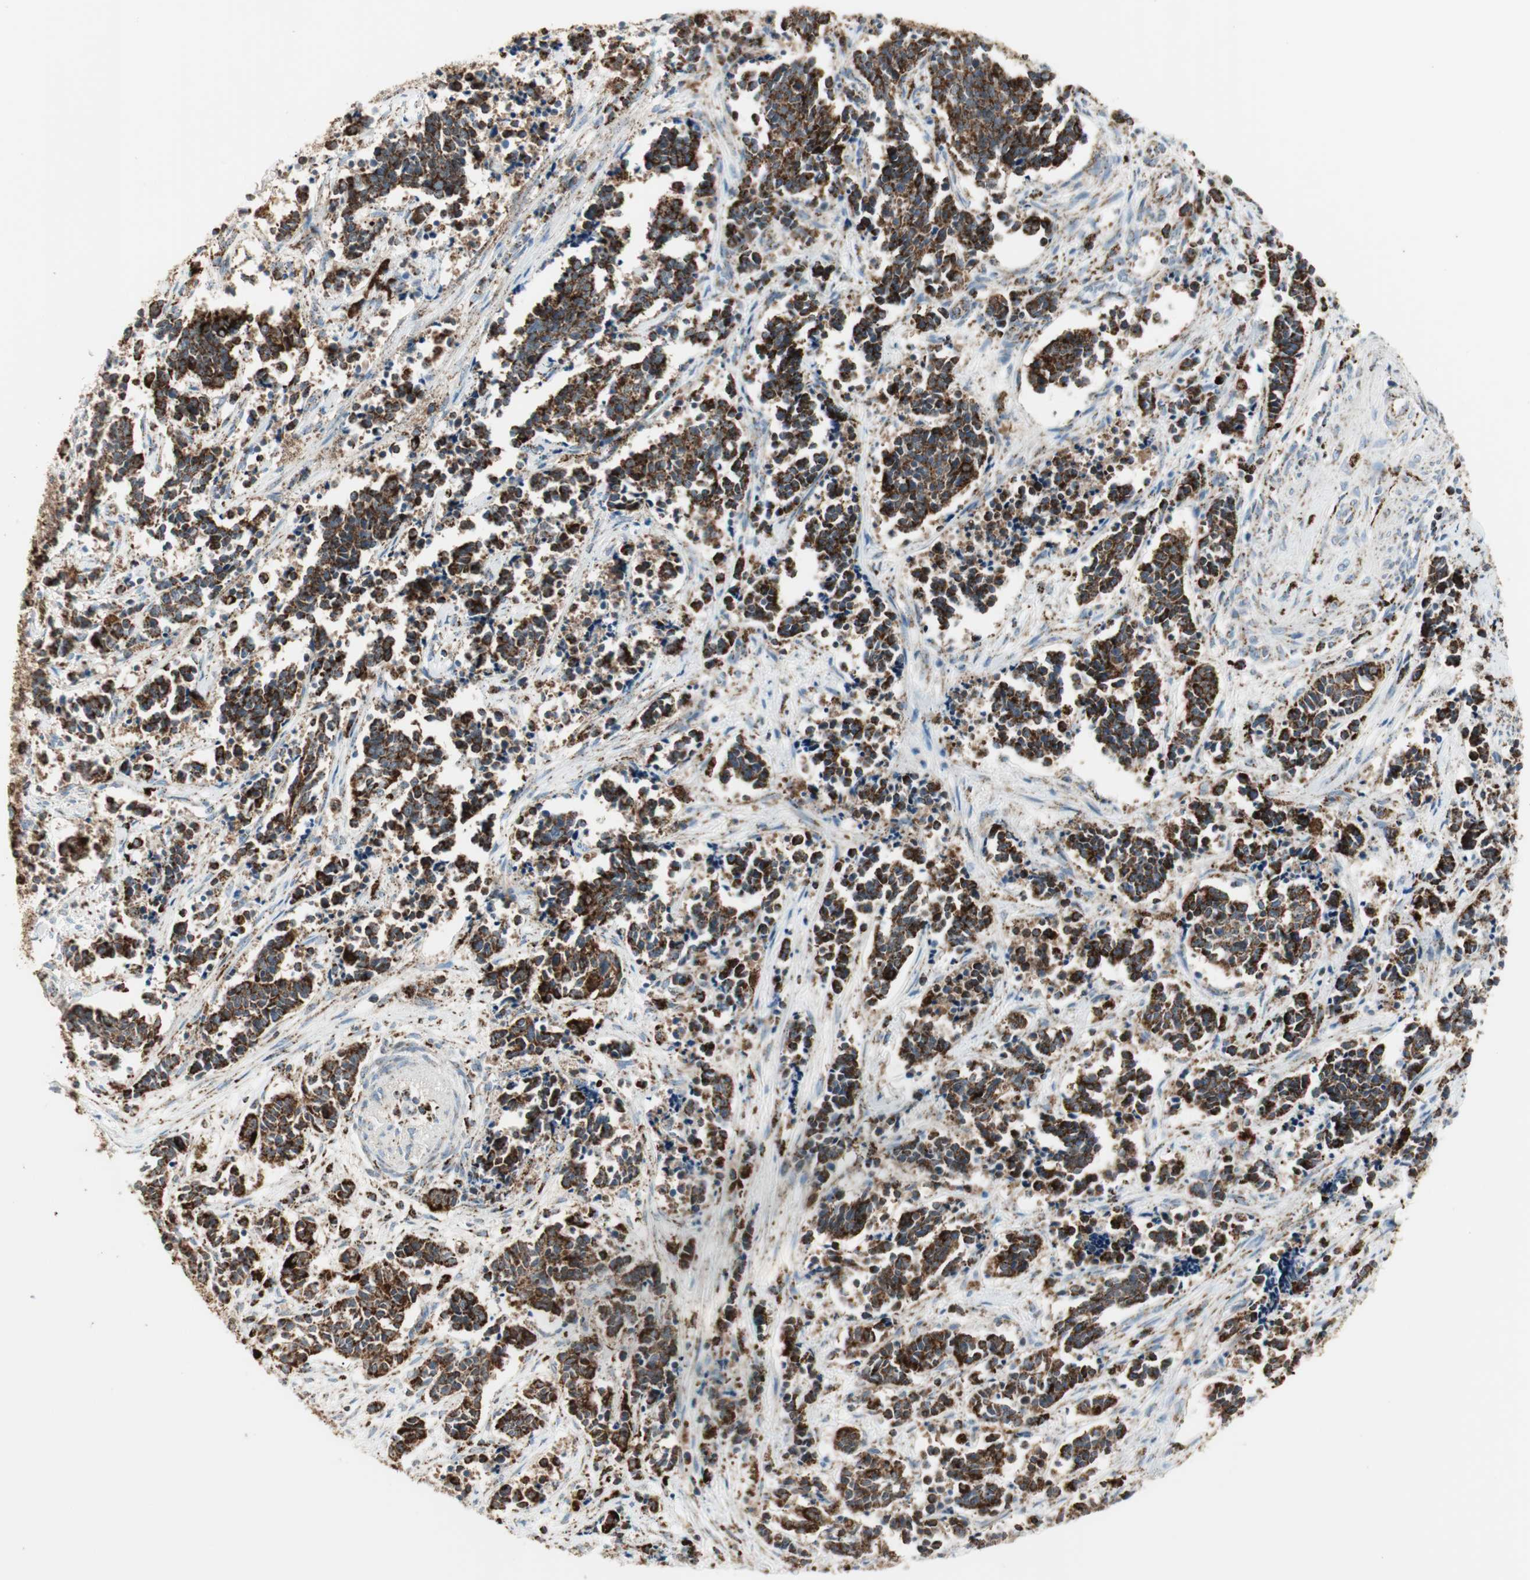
{"staining": {"intensity": "strong", "quantity": ">75%", "location": "cytoplasmic/membranous"}, "tissue": "cervical cancer", "cell_type": "Tumor cells", "image_type": "cancer", "snomed": [{"axis": "morphology", "description": "Squamous cell carcinoma, NOS"}, {"axis": "topography", "description": "Cervix"}], "caption": "Immunohistochemistry (IHC) (DAB) staining of human squamous cell carcinoma (cervical) reveals strong cytoplasmic/membranous protein staining in about >75% of tumor cells.", "gene": "ME2", "patient": {"sex": "female", "age": 35}}